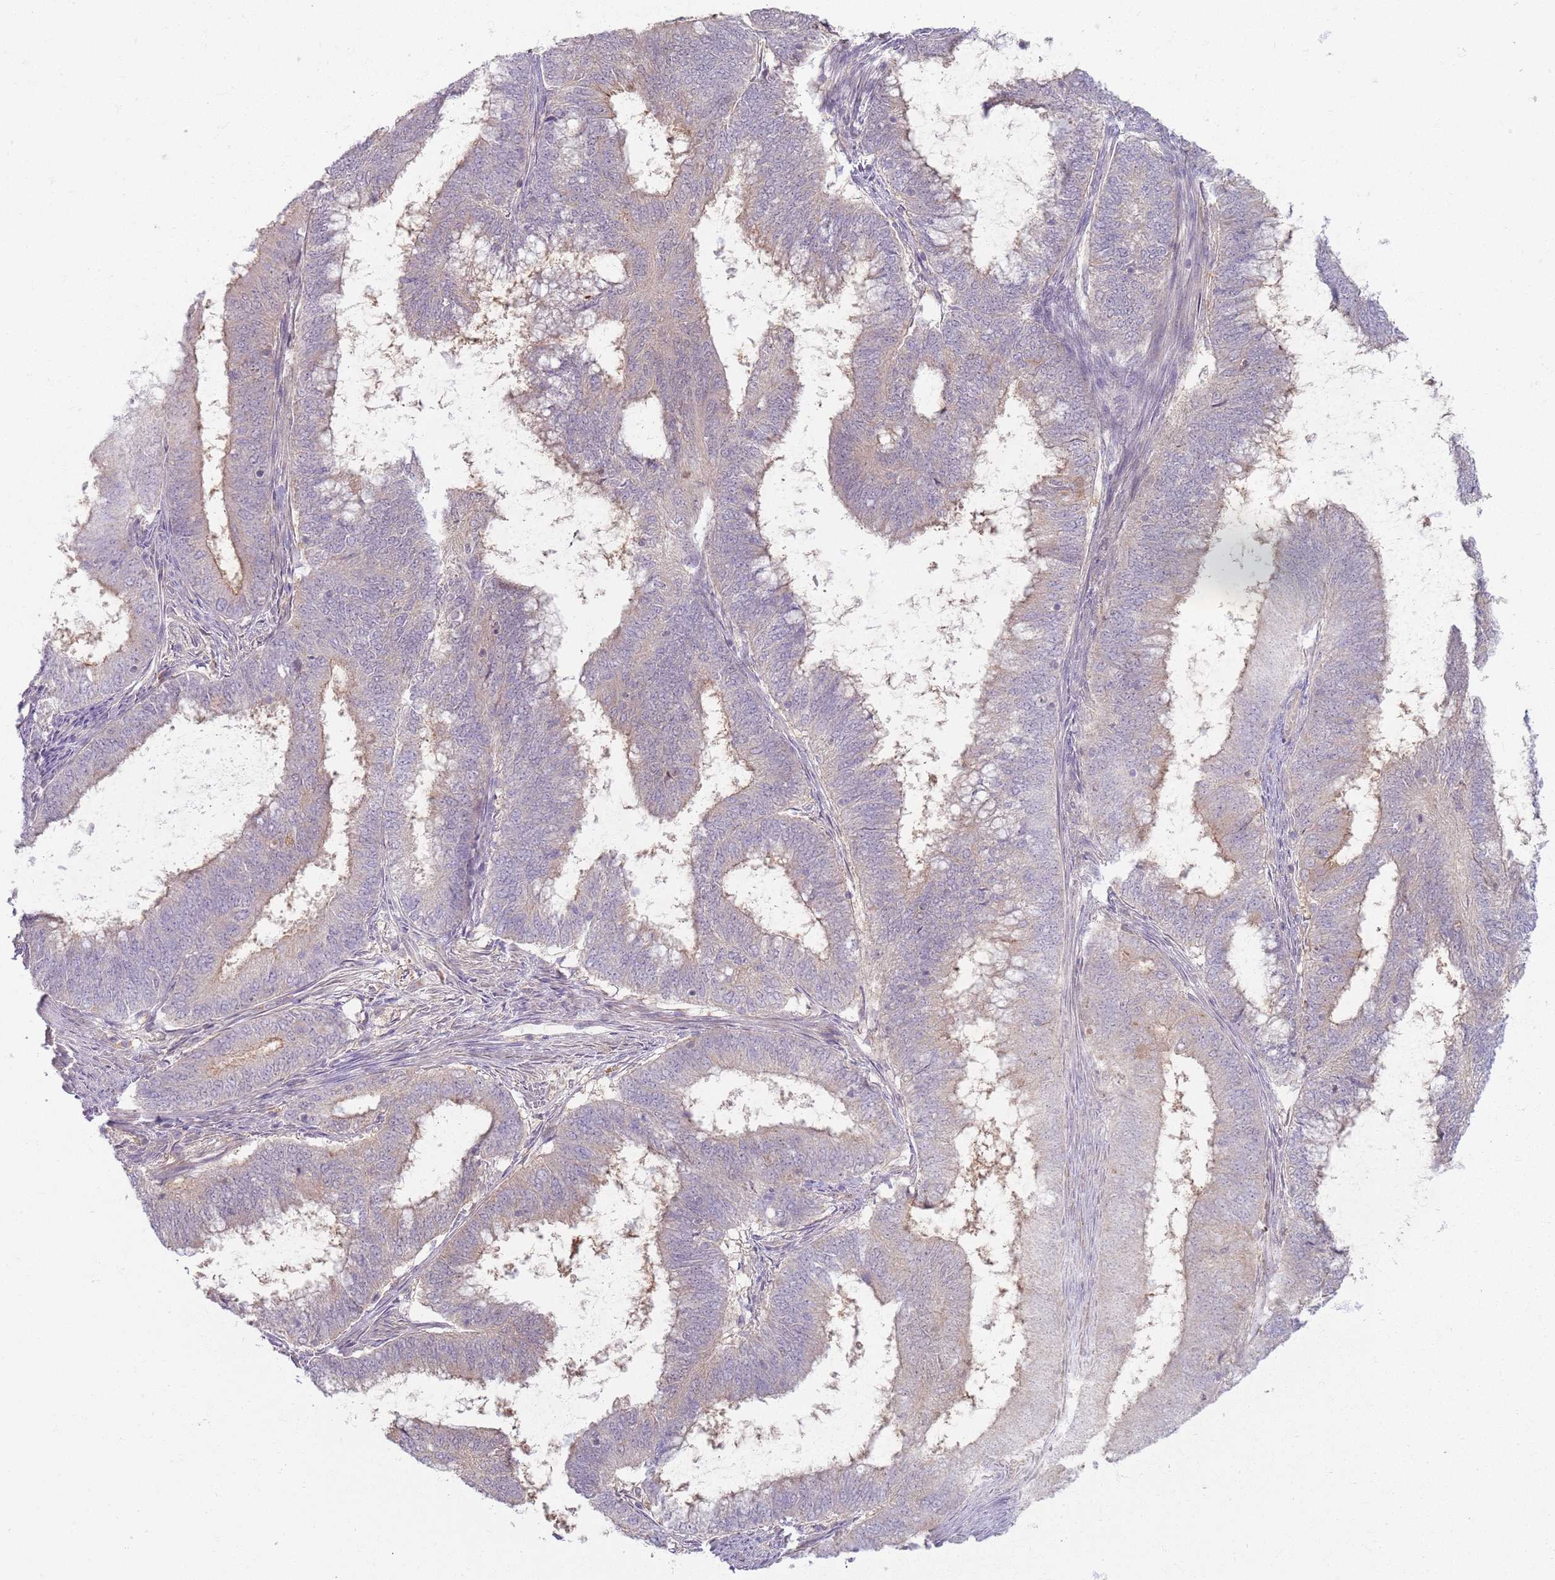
{"staining": {"intensity": "weak", "quantity": "<25%", "location": "cytoplasmic/membranous"}, "tissue": "endometrial cancer", "cell_type": "Tumor cells", "image_type": "cancer", "snomed": [{"axis": "morphology", "description": "Adenocarcinoma, NOS"}, {"axis": "topography", "description": "Endometrium"}], "caption": "Adenocarcinoma (endometrial) stained for a protein using immunohistochemistry (IHC) shows no expression tumor cells.", "gene": "ZDHHC2", "patient": {"sex": "female", "age": 51}}